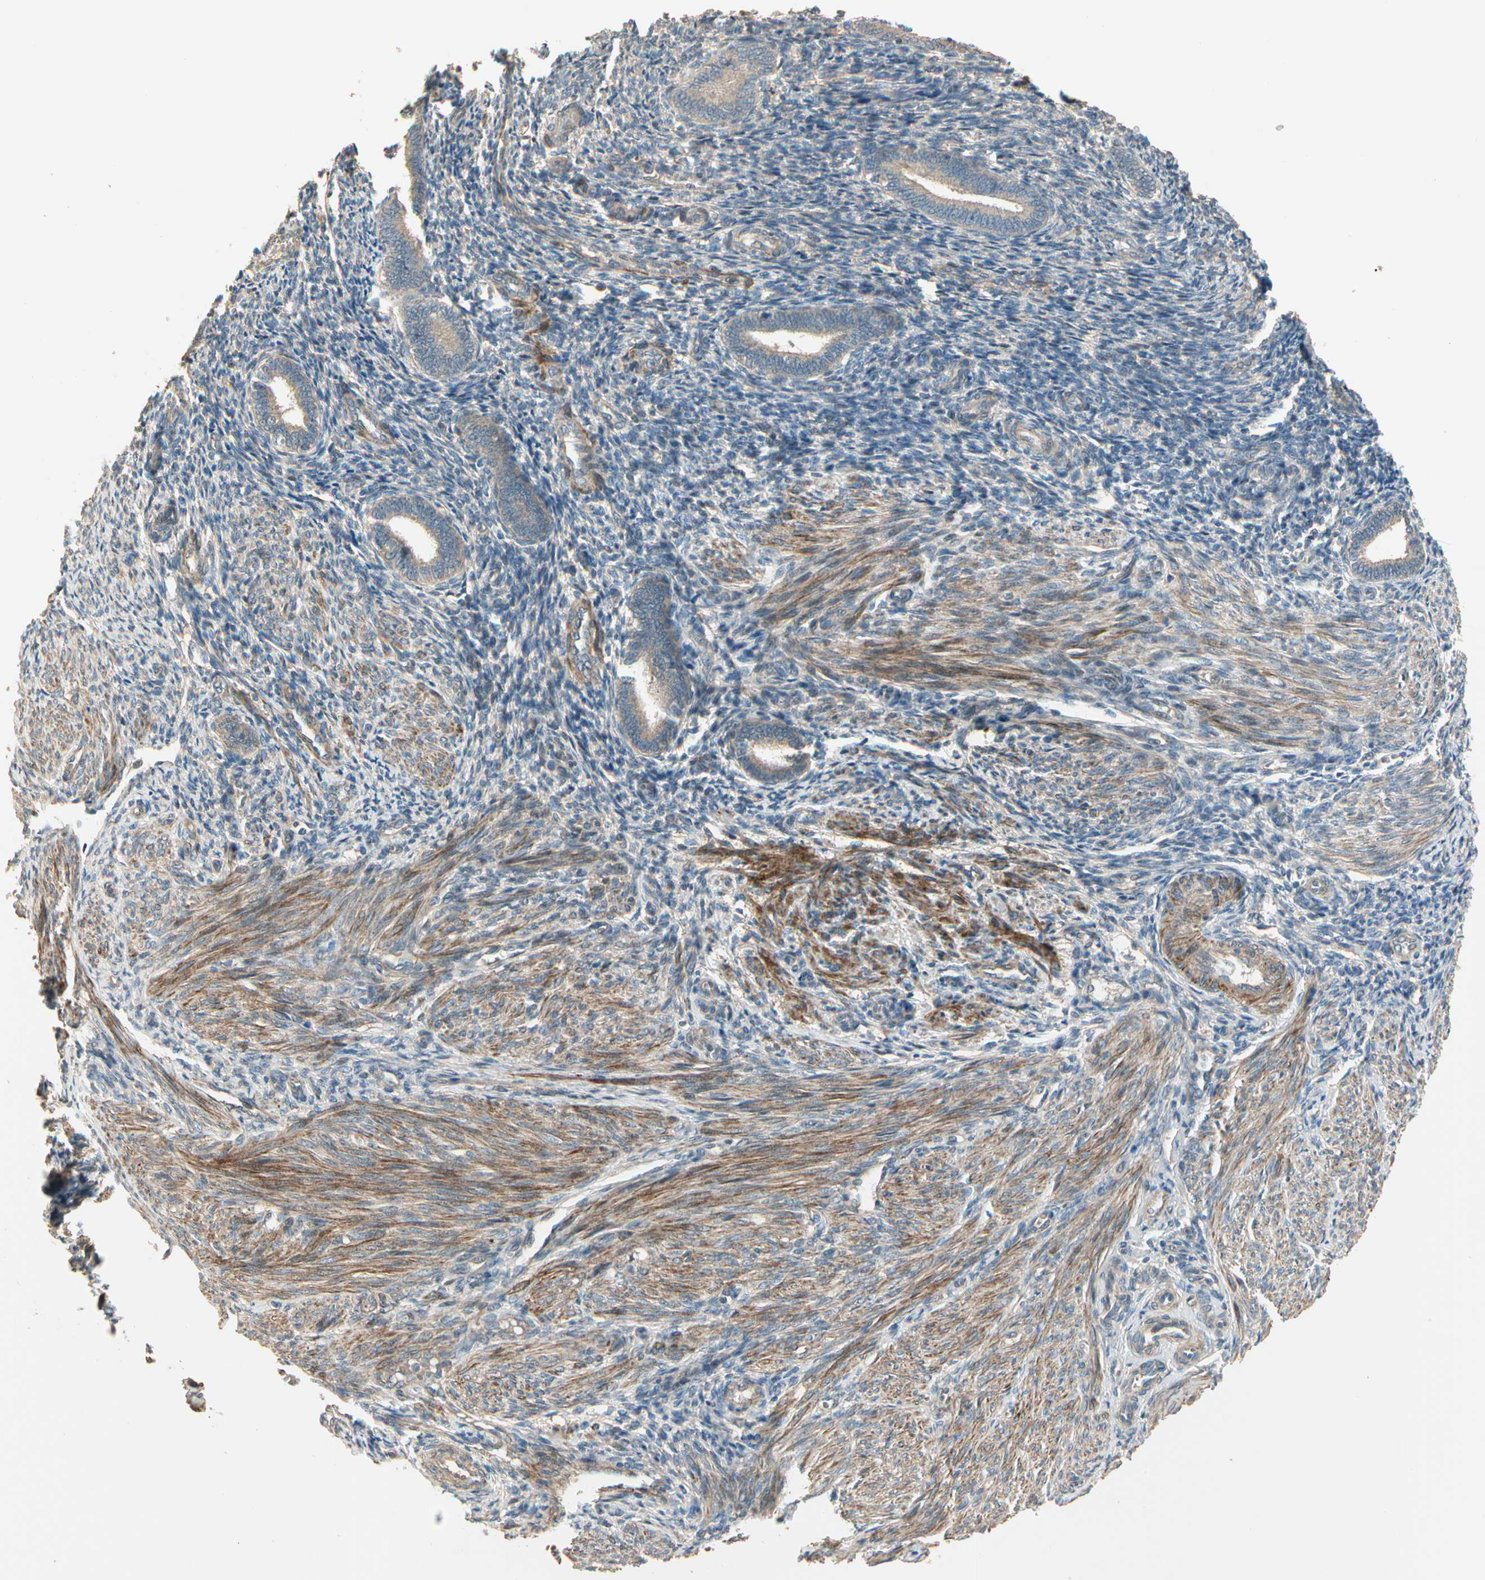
{"staining": {"intensity": "weak", "quantity": "<25%", "location": "cytoplasmic/membranous"}, "tissue": "endometrium", "cell_type": "Cells in endometrial stroma", "image_type": "normal", "snomed": [{"axis": "morphology", "description": "Normal tissue, NOS"}, {"axis": "topography", "description": "Endometrium"}], "caption": "The image reveals no significant expression in cells in endometrial stroma of endometrium.", "gene": "ACVR1", "patient": {"sex": "female", "age": 27}}